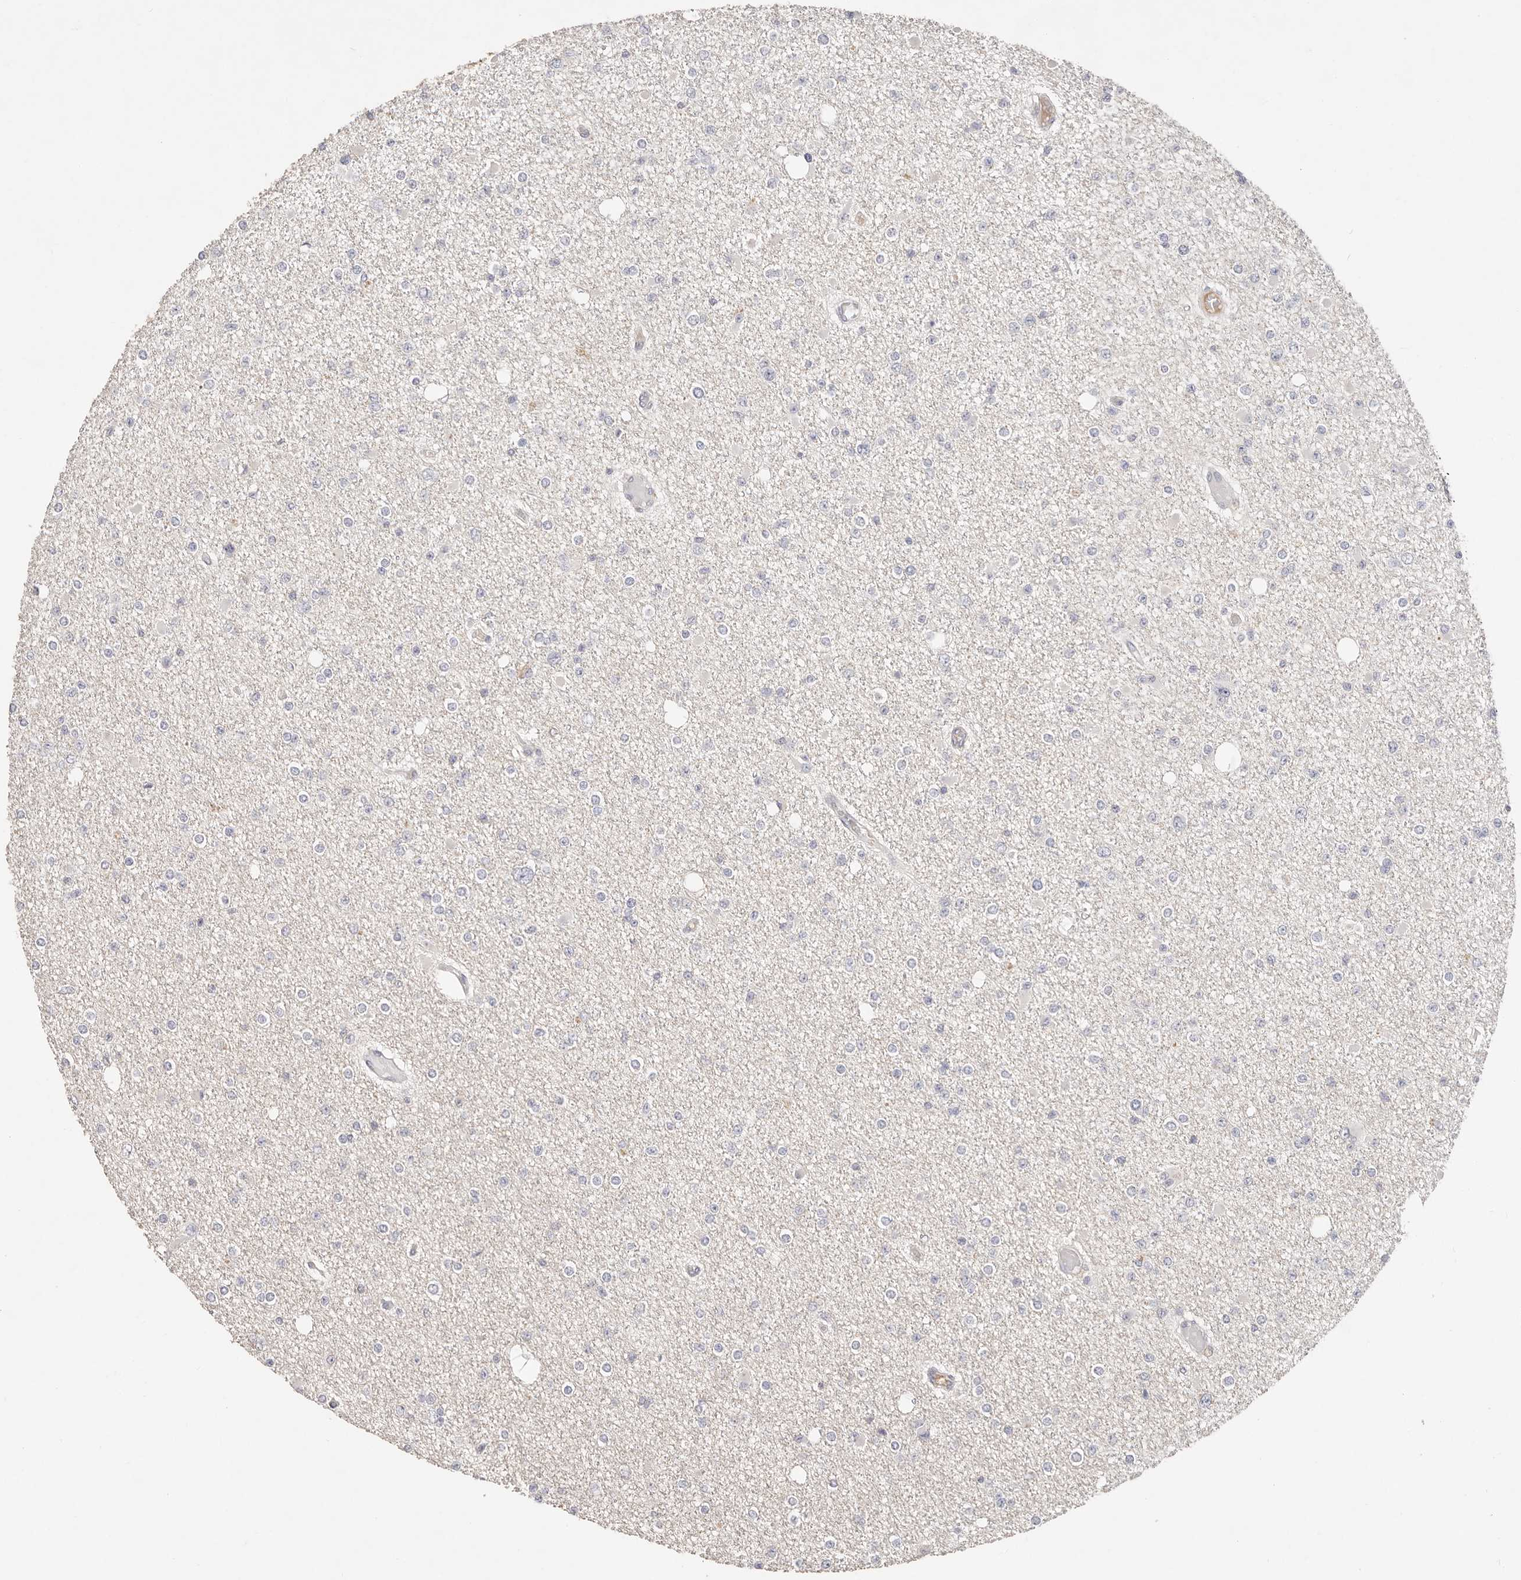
{"staining": {"intensity": "negative", "quantity": "none", "location": "none"}, "tissue": "glioma", "cell_type": "Tumor cells", "image_type": "cancer", "snomed": [{"axis": "morphology", "description": "Glioma, malignant, Low grade"}, {"axis": "topography", "description": "Brain"}], "caption": "Tumor cells are negative for brown protein staining in malignant glioma (low-grade).", "gene": "CXADR", "patient": {"sex": "female", "age": 22}}